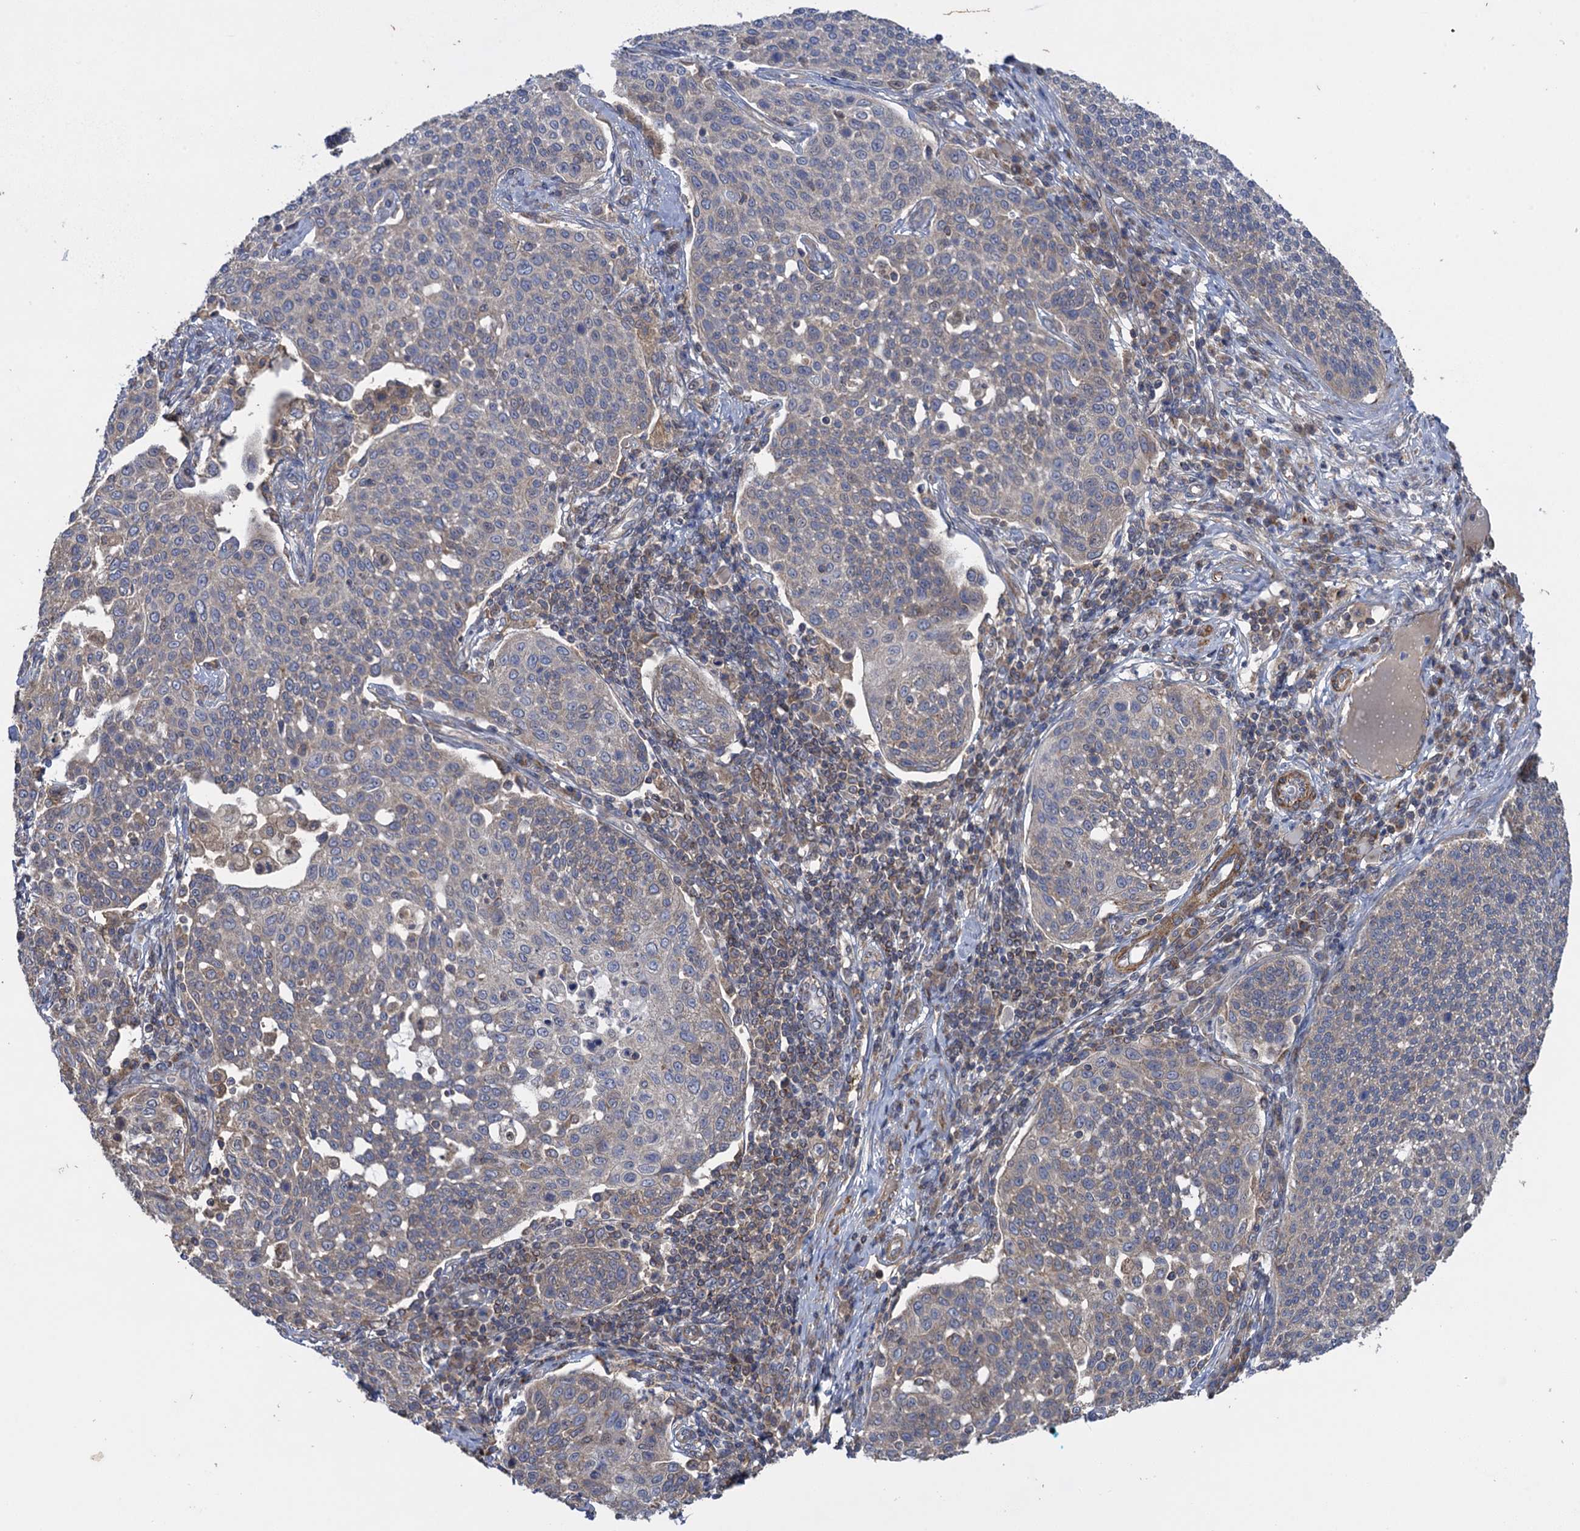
{"staining": {"intensity": "weak", "quantity": "<25%", "location": "cytoplasmic/membranous"}, "tissue": "cervical cancer", "cell_type": "Tumor cells", "image_type": "cancer", "snomed": [{"axis": "morphology", "description": "Squamous cell carcinoma, NOS"}, {"axis": "topography", "description": "Cervix"}], "caption": "Immunohistochemical staining of cervical cancer demonstrates no significant staining in tumor cells. (Brightfield microscopy of DAB immunohistochemistry (IHC) at high magnification).", "gene": "WDR88", "patient": {"sex": "female", "age": 34}}